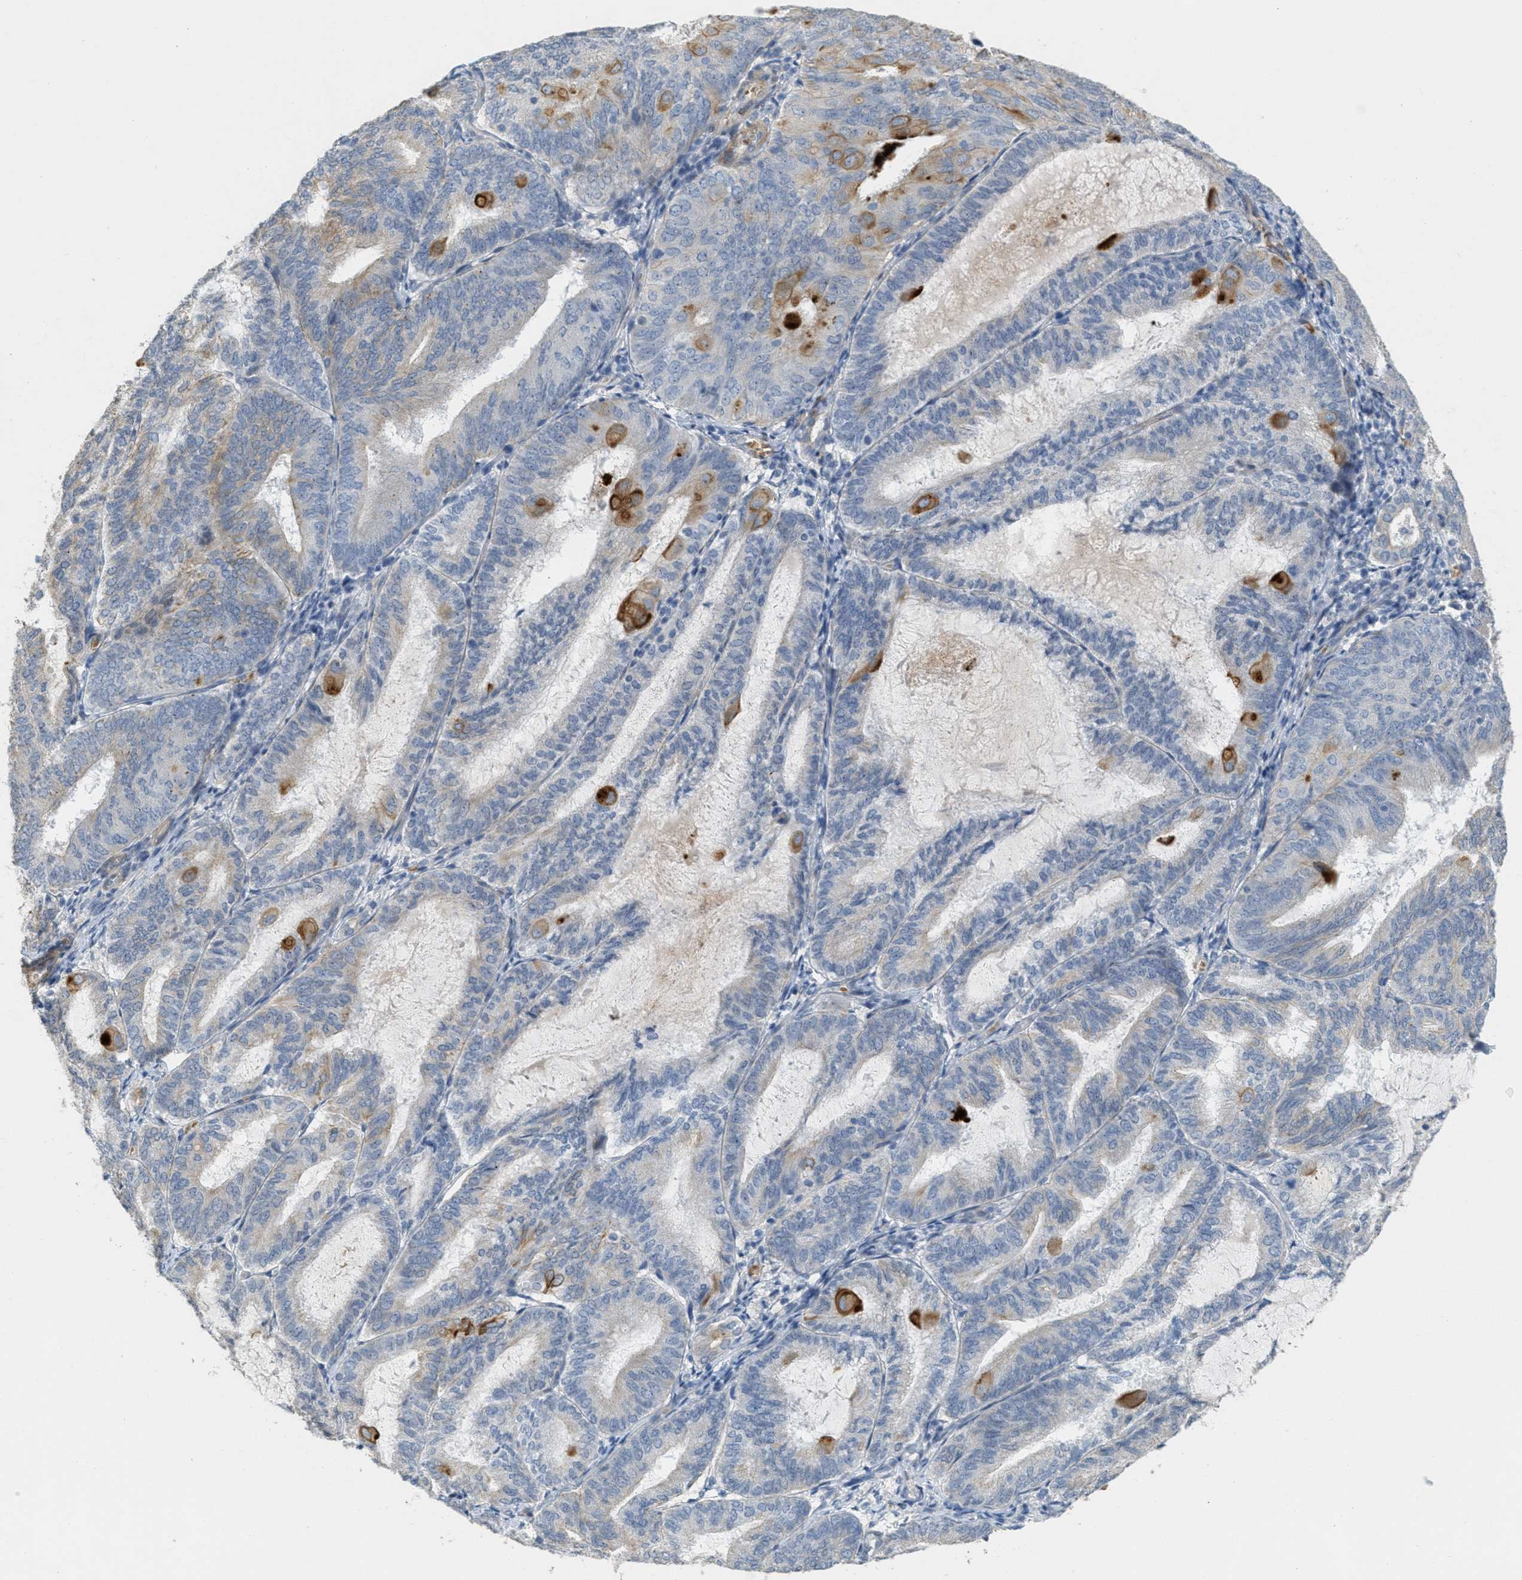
{"staining": {"intensity": "moderate", "quantity": "<25%", "location": "cytoplasmic/membranous"}, "tissue": "endometrial cancer", "cell_type": "Tumor cells", "image_type": "cancer", "snomed": [{"axis": "morphology", "description": "Adenocarcinoma, NOS"}, {"axis": "topography", "description": "Endometrium"}], "caption": "Human adenocarcinoma (endometrial) stained with a protein marker reveals moderate staining in tumor cells.", "gene": "MRS2", "patient": {"sex": "female", "age": 81}}